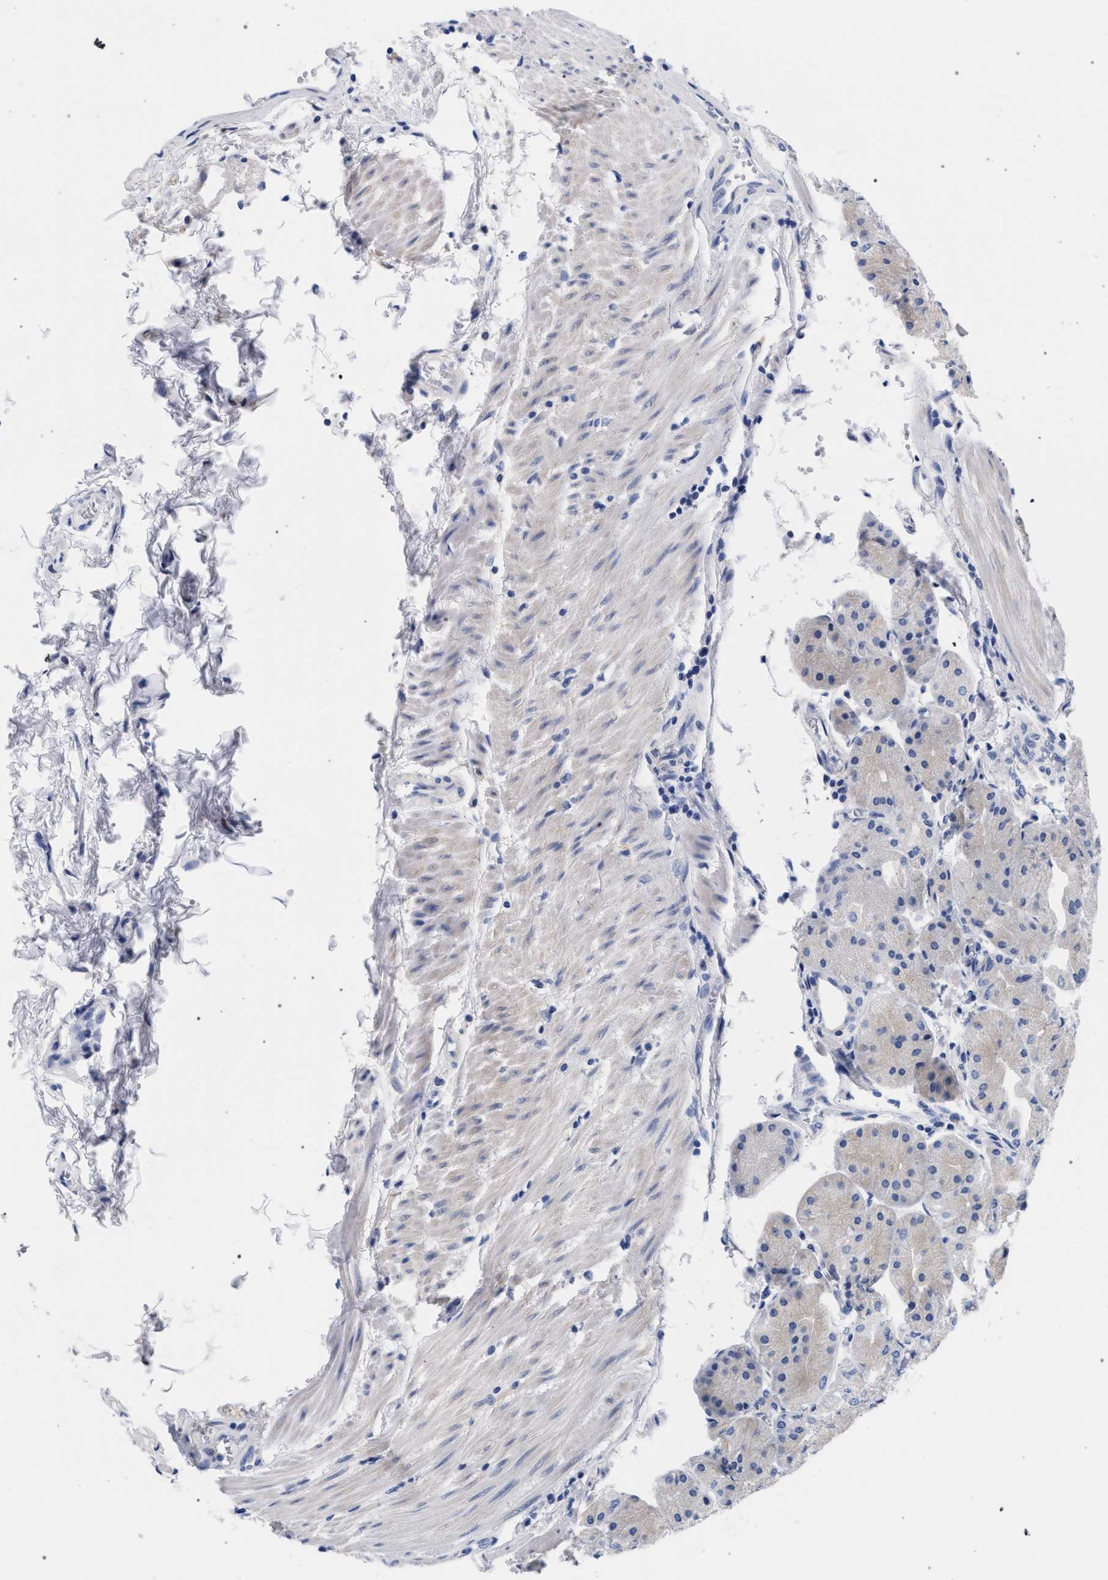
{"staining": {"intensity": "weak", "quantity": "<25%", "location": "cytoplasmic/membranous"}, "tissue": "stomach", "cell_type": "Glandular cells", "image_type": "normal", "snomed": [{"axis": "morphology", "description": "Normal tissue, NOS"}, {"axis": "topography", "description": "Stomach, upper"}], "caption": "IHC histopathology image of unremarkable human stomach stained for a protein (brown), which exhibits no staining in glandular cells.", "gene": "AKAP4", "patient": {"sex": "male", "age": 72}}